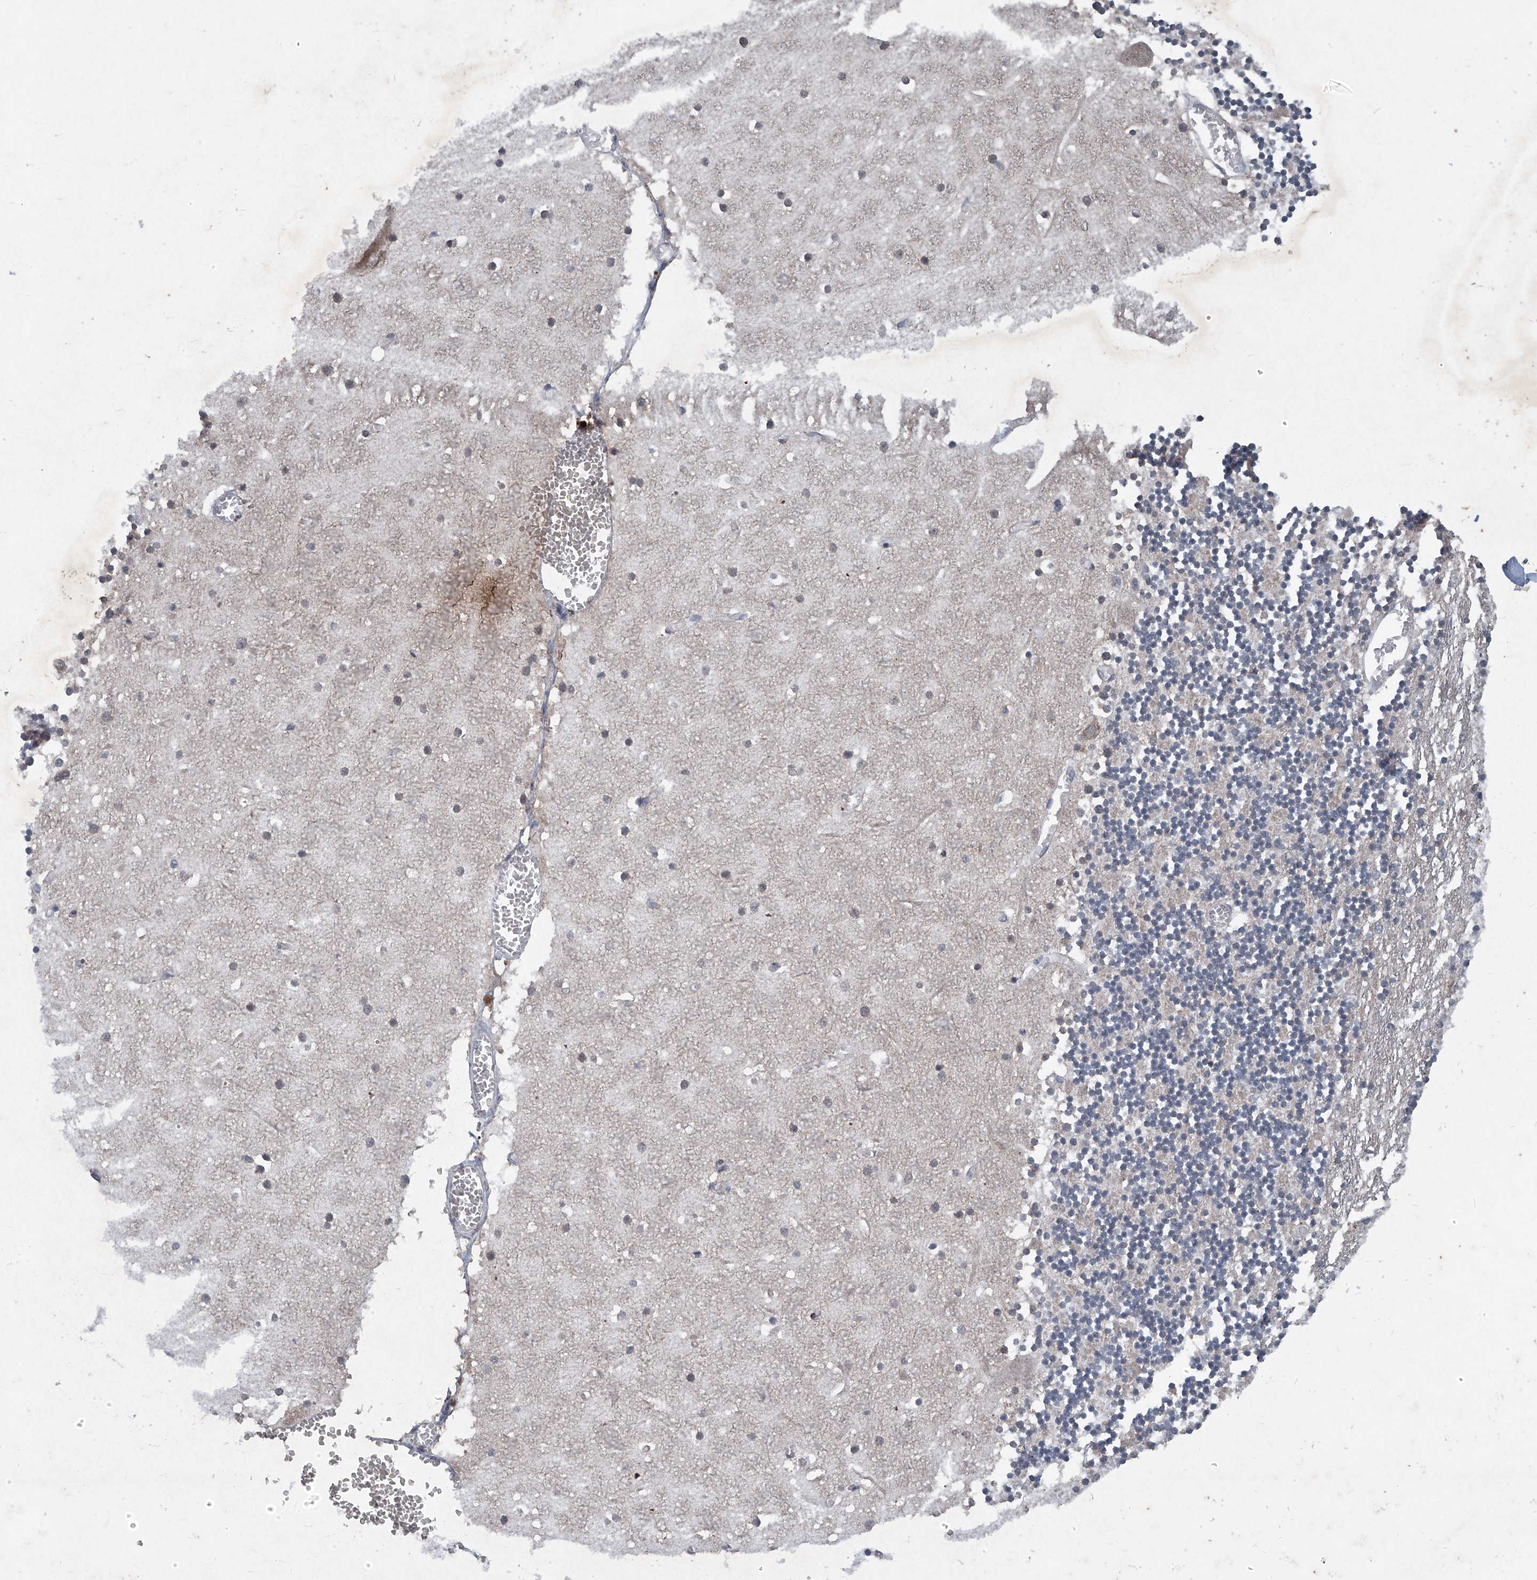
{"staining": {"intensity": "negative", "quantity": "none", "location": "none"}, "tissue": "cerebellum", "cell_type": "Cells in granular layer", "image_type": "normal", "snomed": [{"axis": "morphology", "description": "Normal tissue, NOS"}, {"axis": "topography", "description": "Cerebellum"}], "caption": "High magnification brightfield microscopy of benign cerebellum stained with DAB (3,3'-diaminobenzidine) (brown) and counterstained with hematoxylin (blue): cells in granular layer show no significant staining. The staining was performed using DAB to visualize the protein expression in brown, while the nuclei were stained in blue with hematoxylin (Magnification: 20x).", "gene": "SUMF2", "patient": {"sex": "female", "age": 28}}